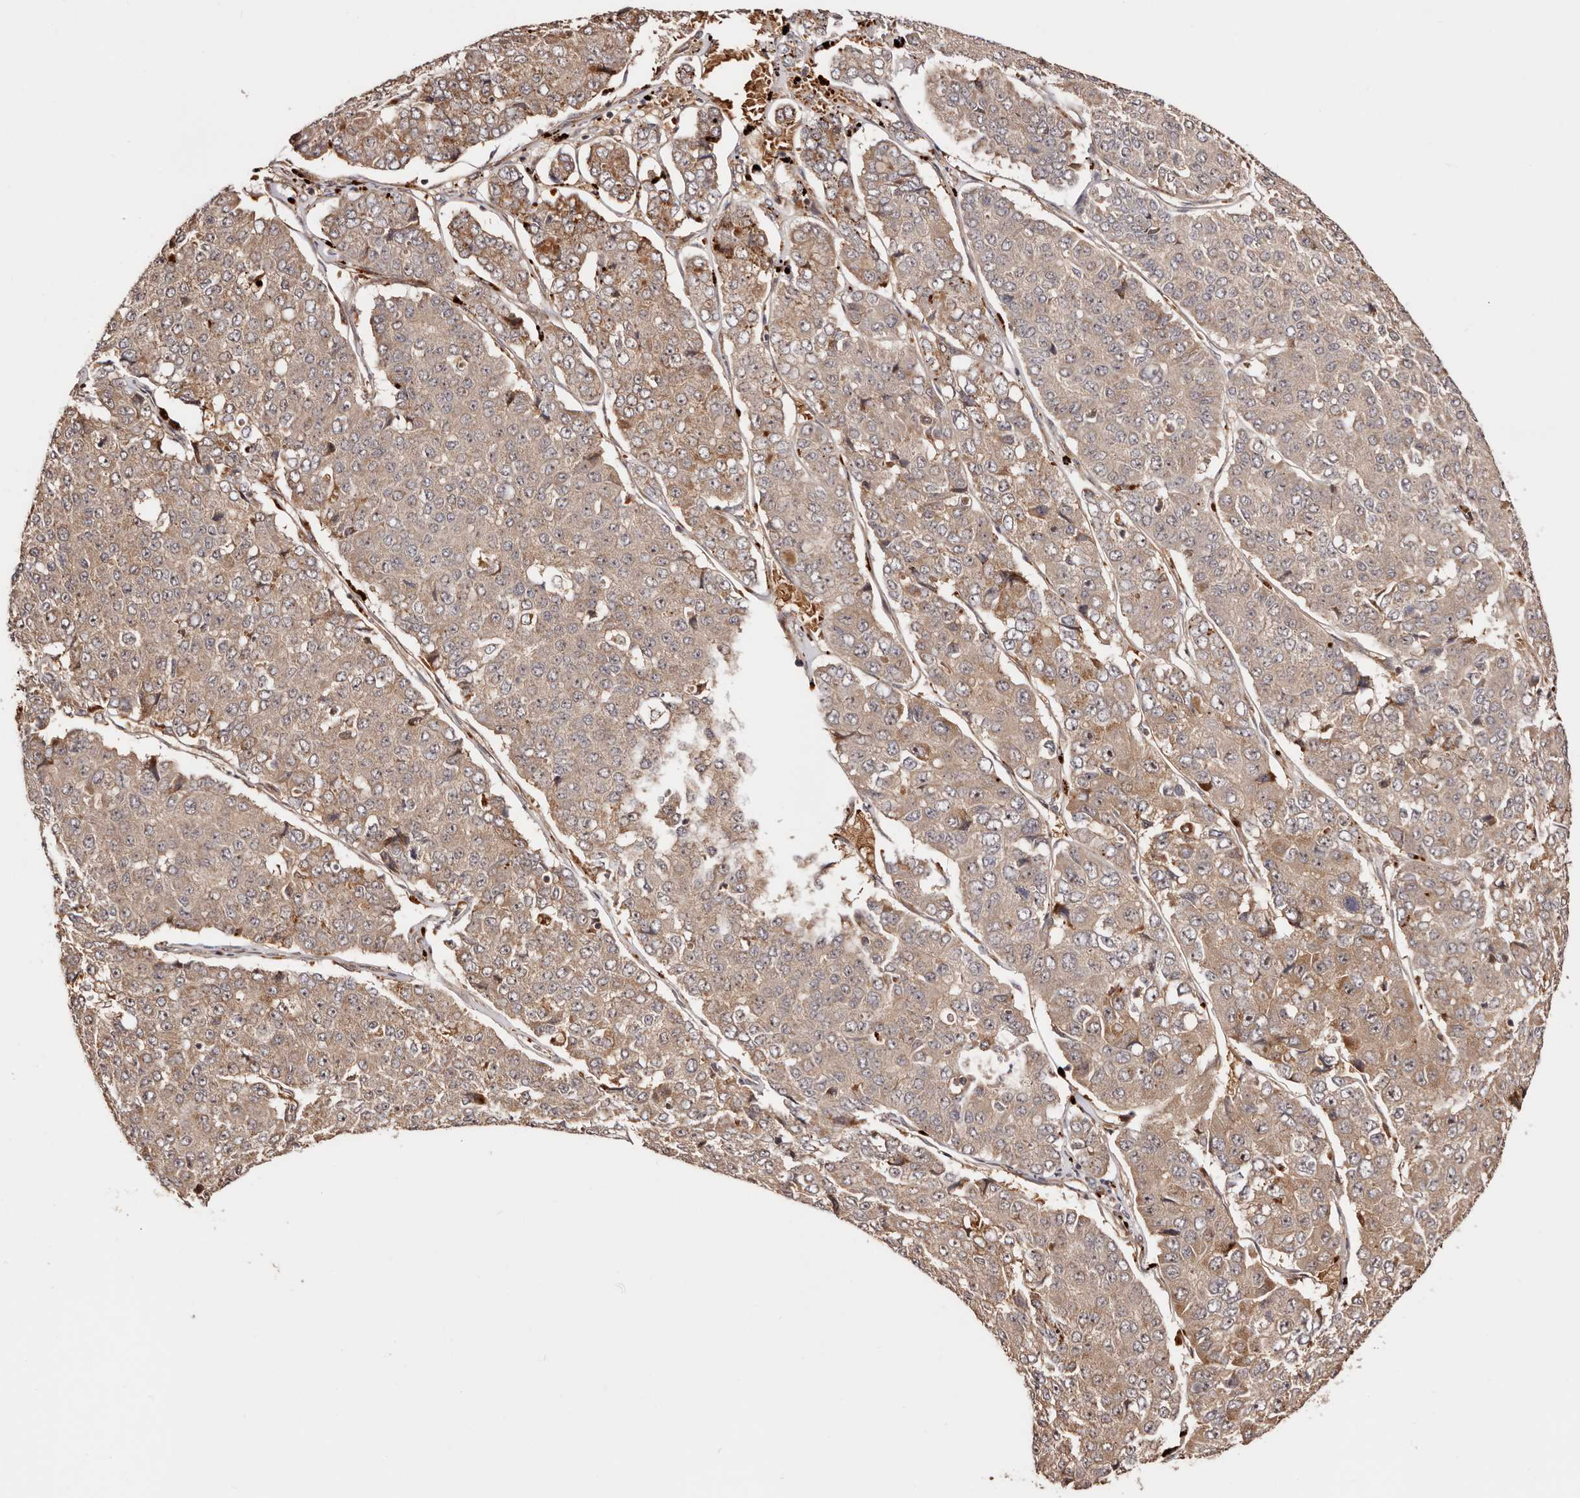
{"staining": {"intensity": "moderate", "quantity": ">75%", "location": "cytoplasmic/membranous,nuclear"}, "tissue": "pancreatic cancer", "cell_type": "Tumor cells", "image_type": "cancer", "snomed": [{"axis": "morphology", "description": "Adenocarcinoma, NOS"}, {"axis": "topography", "description": "Pancreas"}], "caption": "Immunohistochemistry micrograph of human pancreatic cancer (adenocarcinoma) stained for a protein (brown), which displays medium levels of moderate cytoplasmic/membranous and nuclear positivity in approximately >75% of tumor cells.", "gene": "PTPN22", "patient": {"sex": "male", "age": 50}}